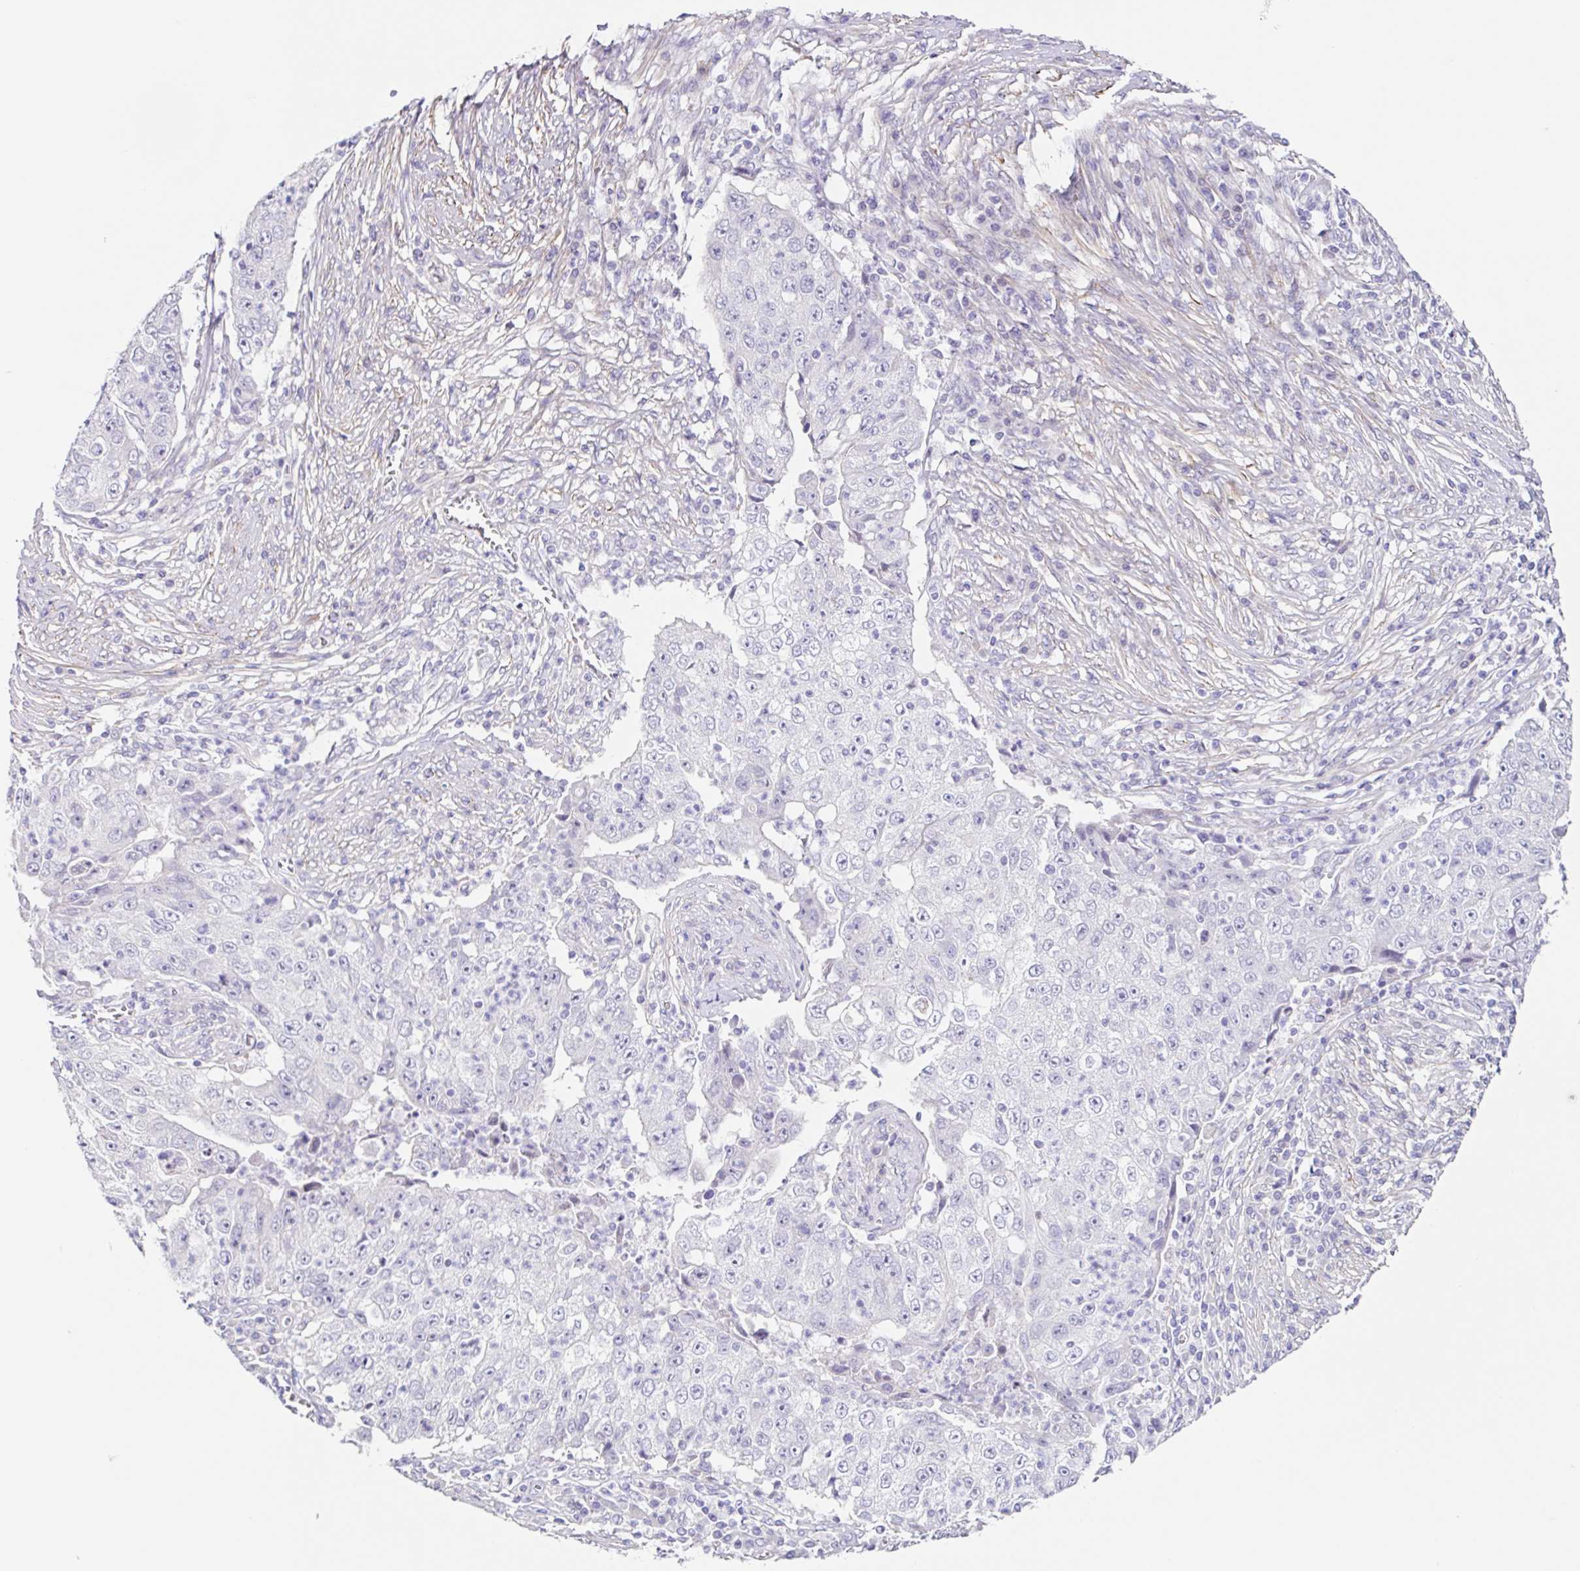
{"staining": {"intensity": "negative", "quantity": "none", "location": "none"}, "tissue": "lung cancer", "cell_type": "Tumor cells", "image_type": "cancer", "snomed": [{"axis": "morphology", "description": "Squamous cell carcinoma, NOS"}, {"axis": "topography", "description": "Lung"}], "caption": "Protein analysis of lung cancer exhibits no significant expression in tumor cells. Brightfield microscopy of immunohistochemistry (IHC) stained with DAB (brown) and hematoxylin (blue), captured at high magnification.", "gene": "DCAF17", "patient": {"sex": "male", "age": 64}}